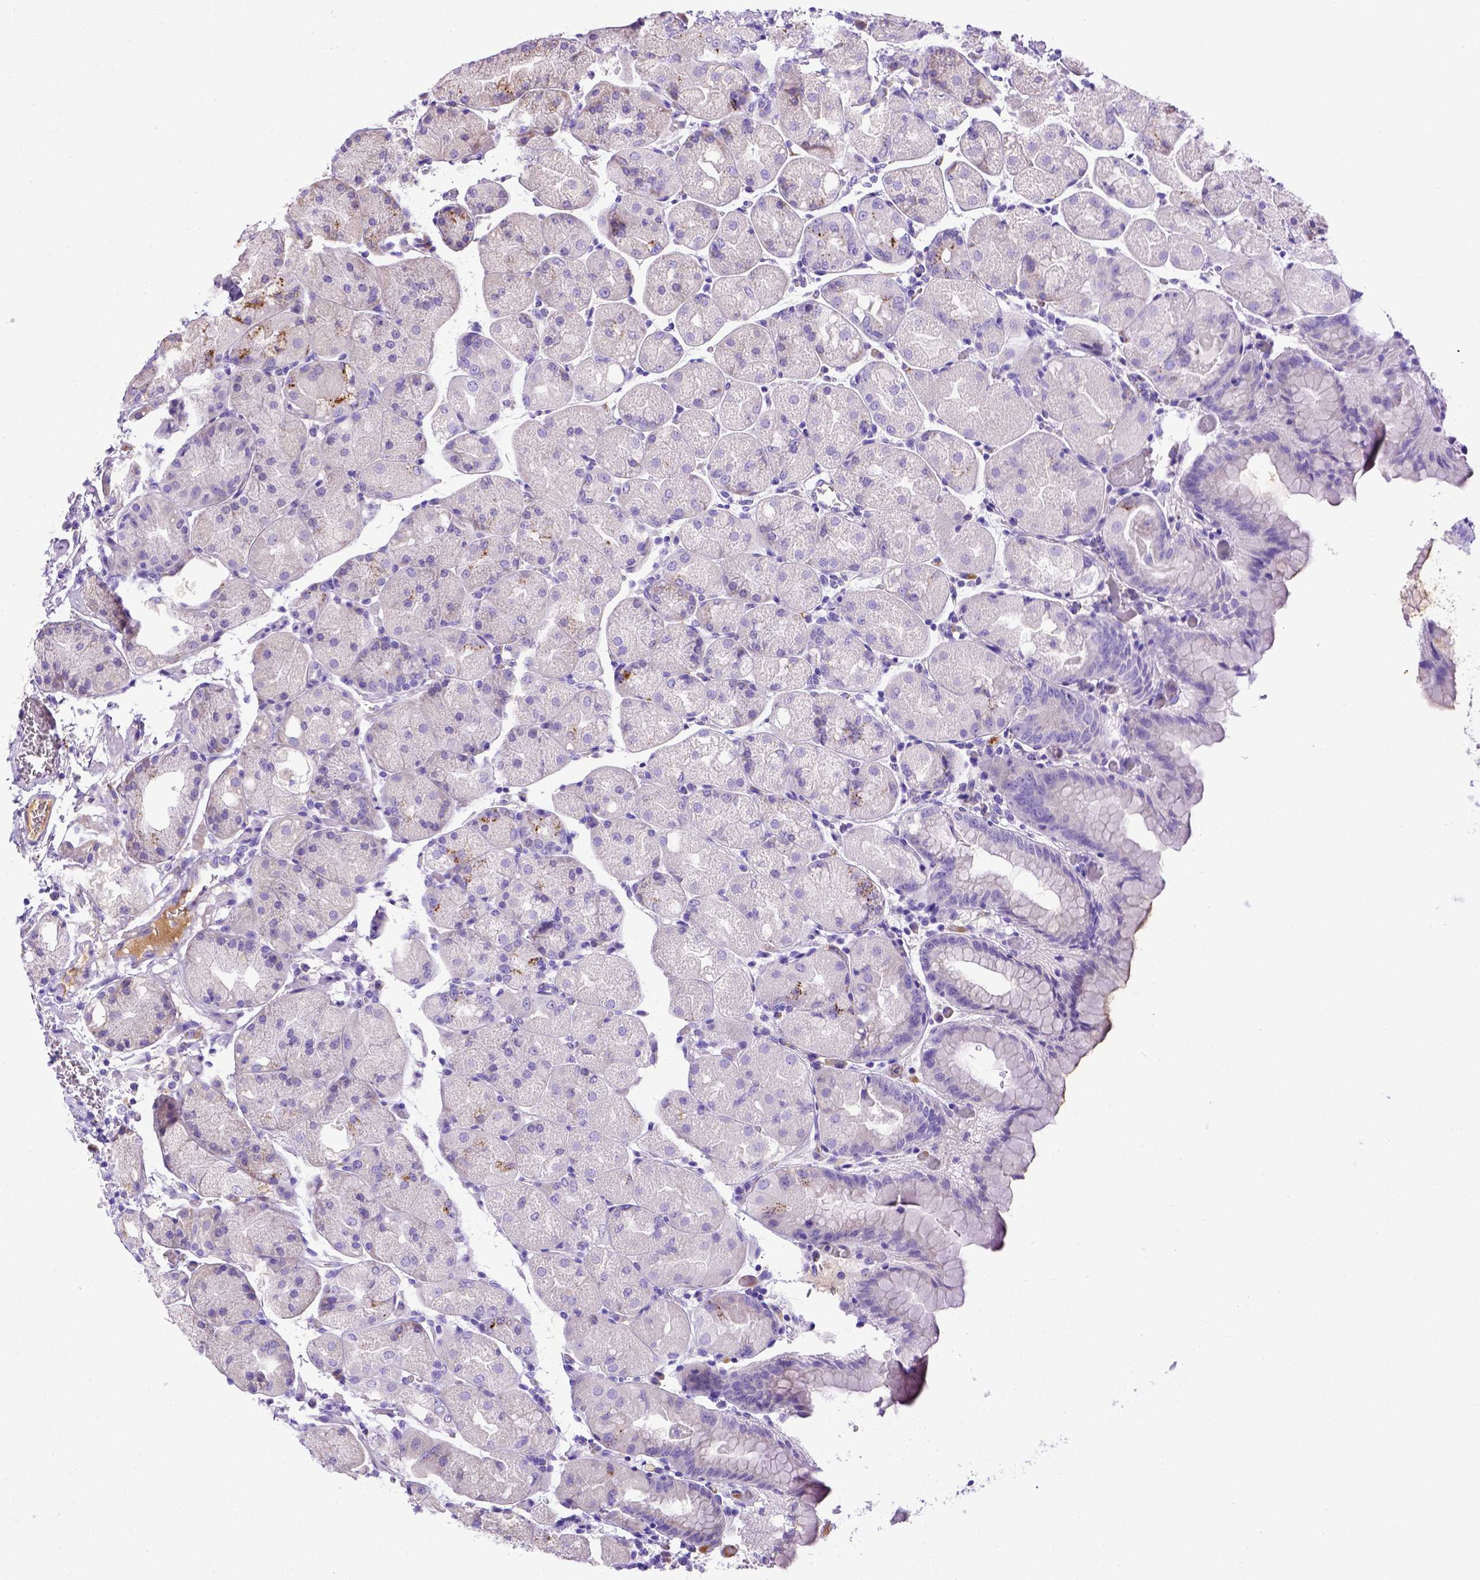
{"staining": {"intensity": "negative", "quantity": "none", "location": "none"}, "tissue": "stomach", "cell_type": "Glandular cells", "image_type": "normal", "snomed": [{"axis": "morphology", "description": "Normal tissue, NOS"}, {"axis": "topography", "description": "Stomach, upper"}, {"axis": "topography", "description": "Stomach"}, {"axis": "topography", "description": "Stomach, lower"}], "caption": "This image is of unremarkable stomach stained with immunohistochemistry (IHC) to label a protein in brown with the nuclei are counter-stained blue. There is no positivity in glandular cells.", "gene": "CFAP300", "patient": {"sex": "male", "age": 62}}